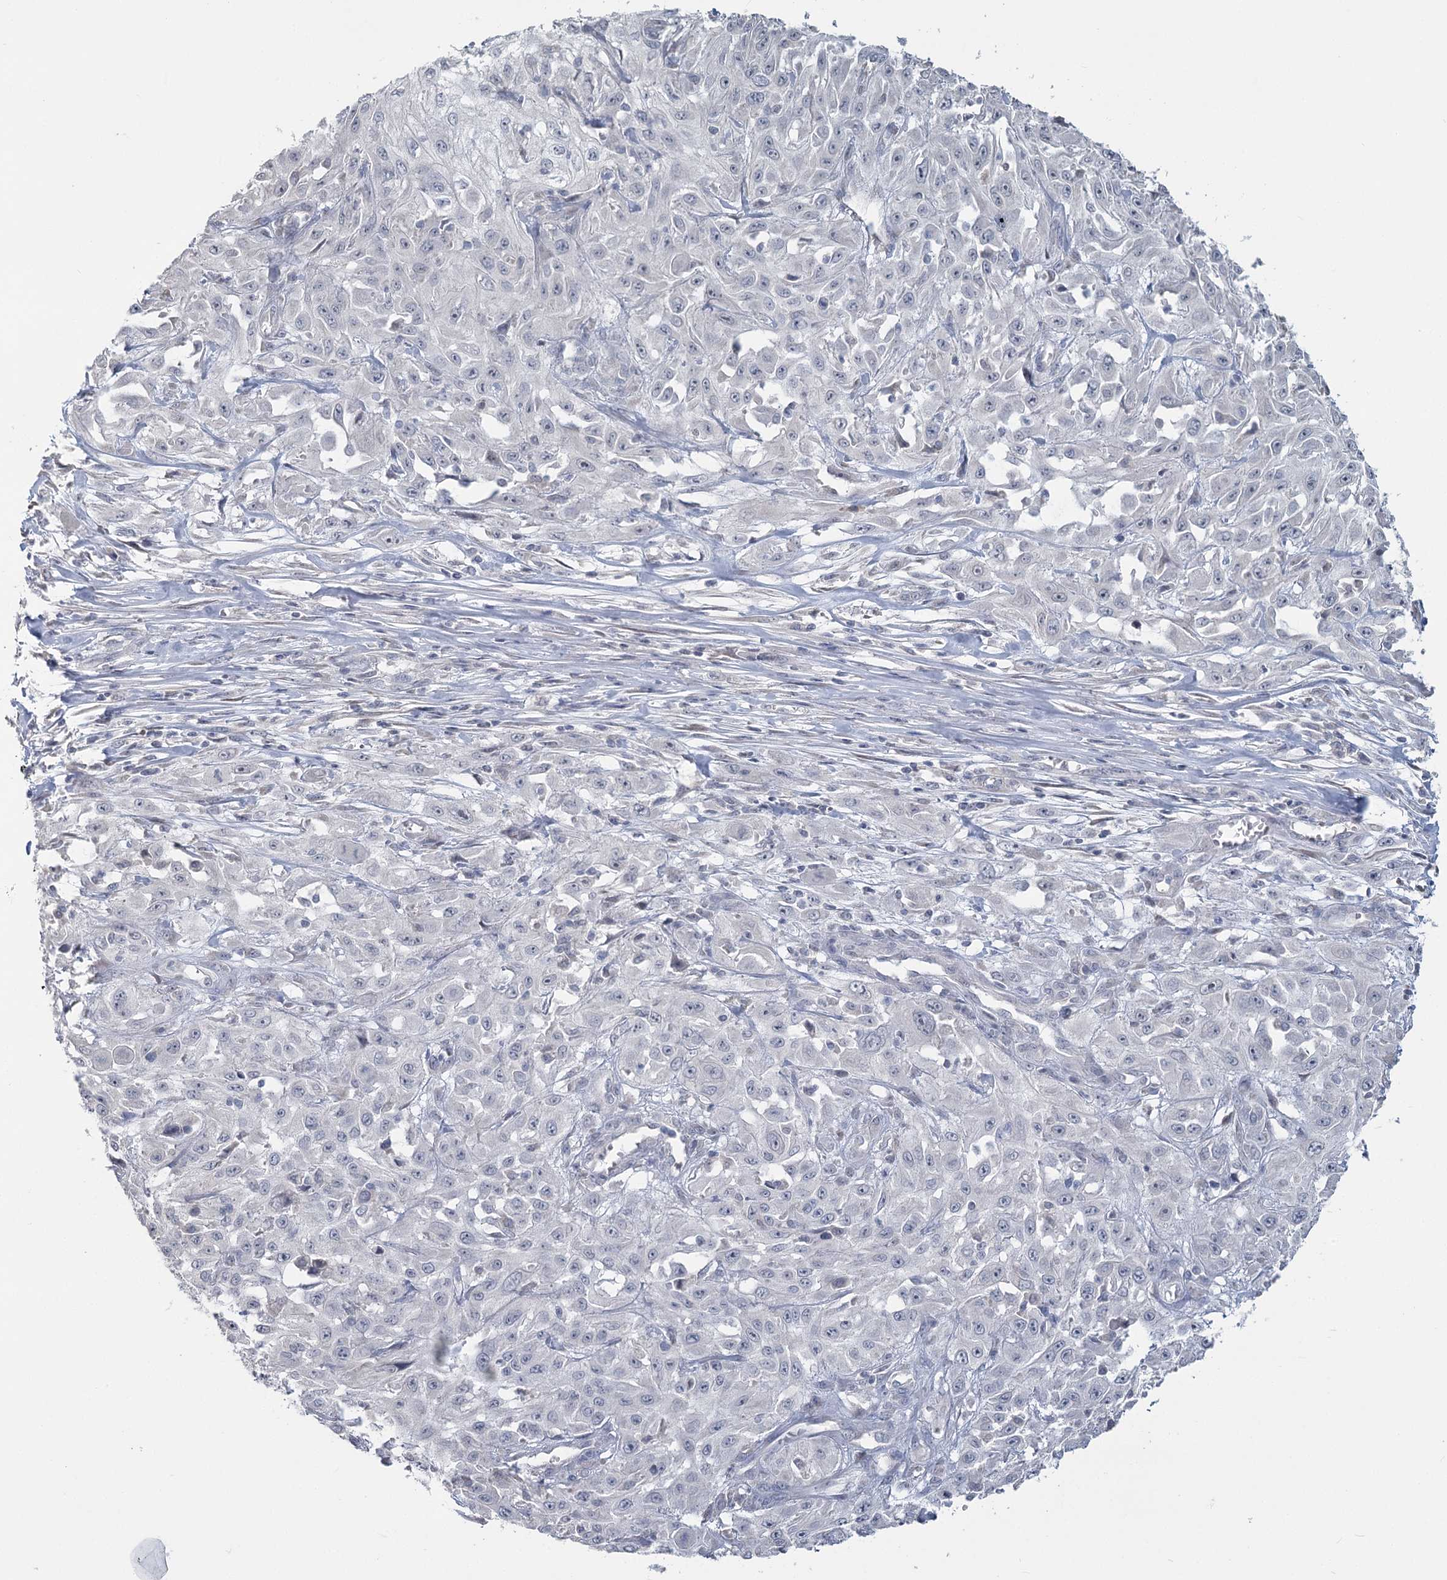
{"staining": {"intensity": "negative", "quantity": "none", "location": "none"}, "tissue": "skin cancer", "cell_type": "Tumor cells", "image_type": "cancer", "snomed": [{"axis": "morphology", "description": "Squamous cell carcinoma, NOS"}, {"axis": "morphology", "description": "Squamous cell carcinoma, metastatic, NOS"}, {"axis": "topography", "description": "Skin"}, {"axis": "topography", "description": "Lymph node"}], "caption": "This is a micrograph of immunohistochemistry (IHC) staining of skin squamous cell carcinoma, which shows no expression in tumor cells.", "gene": "SLC9A3", "patient": {"sex": "male", "age": 75}}